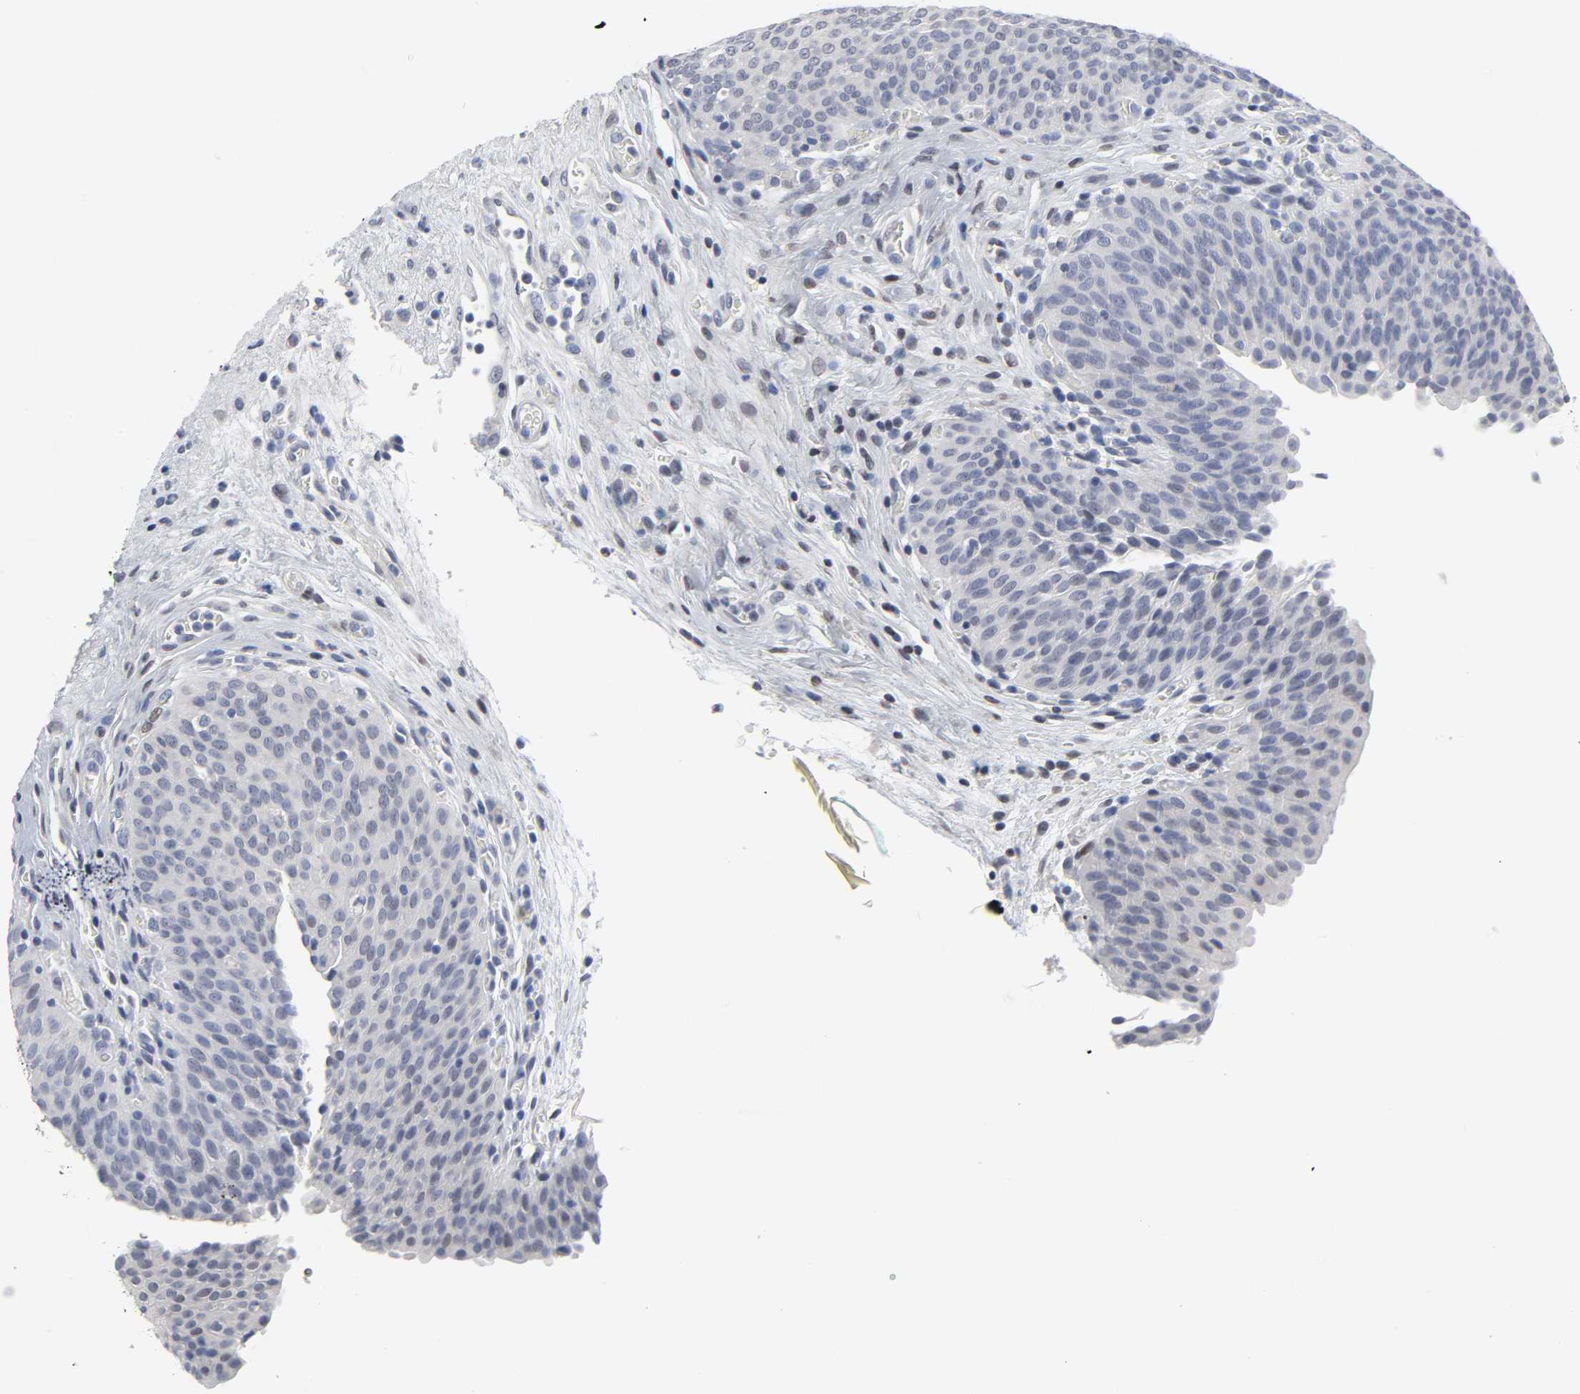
{"staining": {"intensity": "negative", "quantity": "none", "location": "none"}, "tissue": "urinary bladder", "cell_type": "Urothelial cells", "image_type": "normal", "snomed": [{"axis": "morphology", "description": "Normal tissue, NOS"}, {"axis": "morphology", "description": "Dysplasia, NOS"}, {"axis": "topography", "description": "Urinary bladder"}], "caption": "Normal urinary bladder was stained to show a protein in brown. There is no significant expression in urothelial cells.", "gene": "SALL2", "patient": {"sex": "male", "age": 35}}